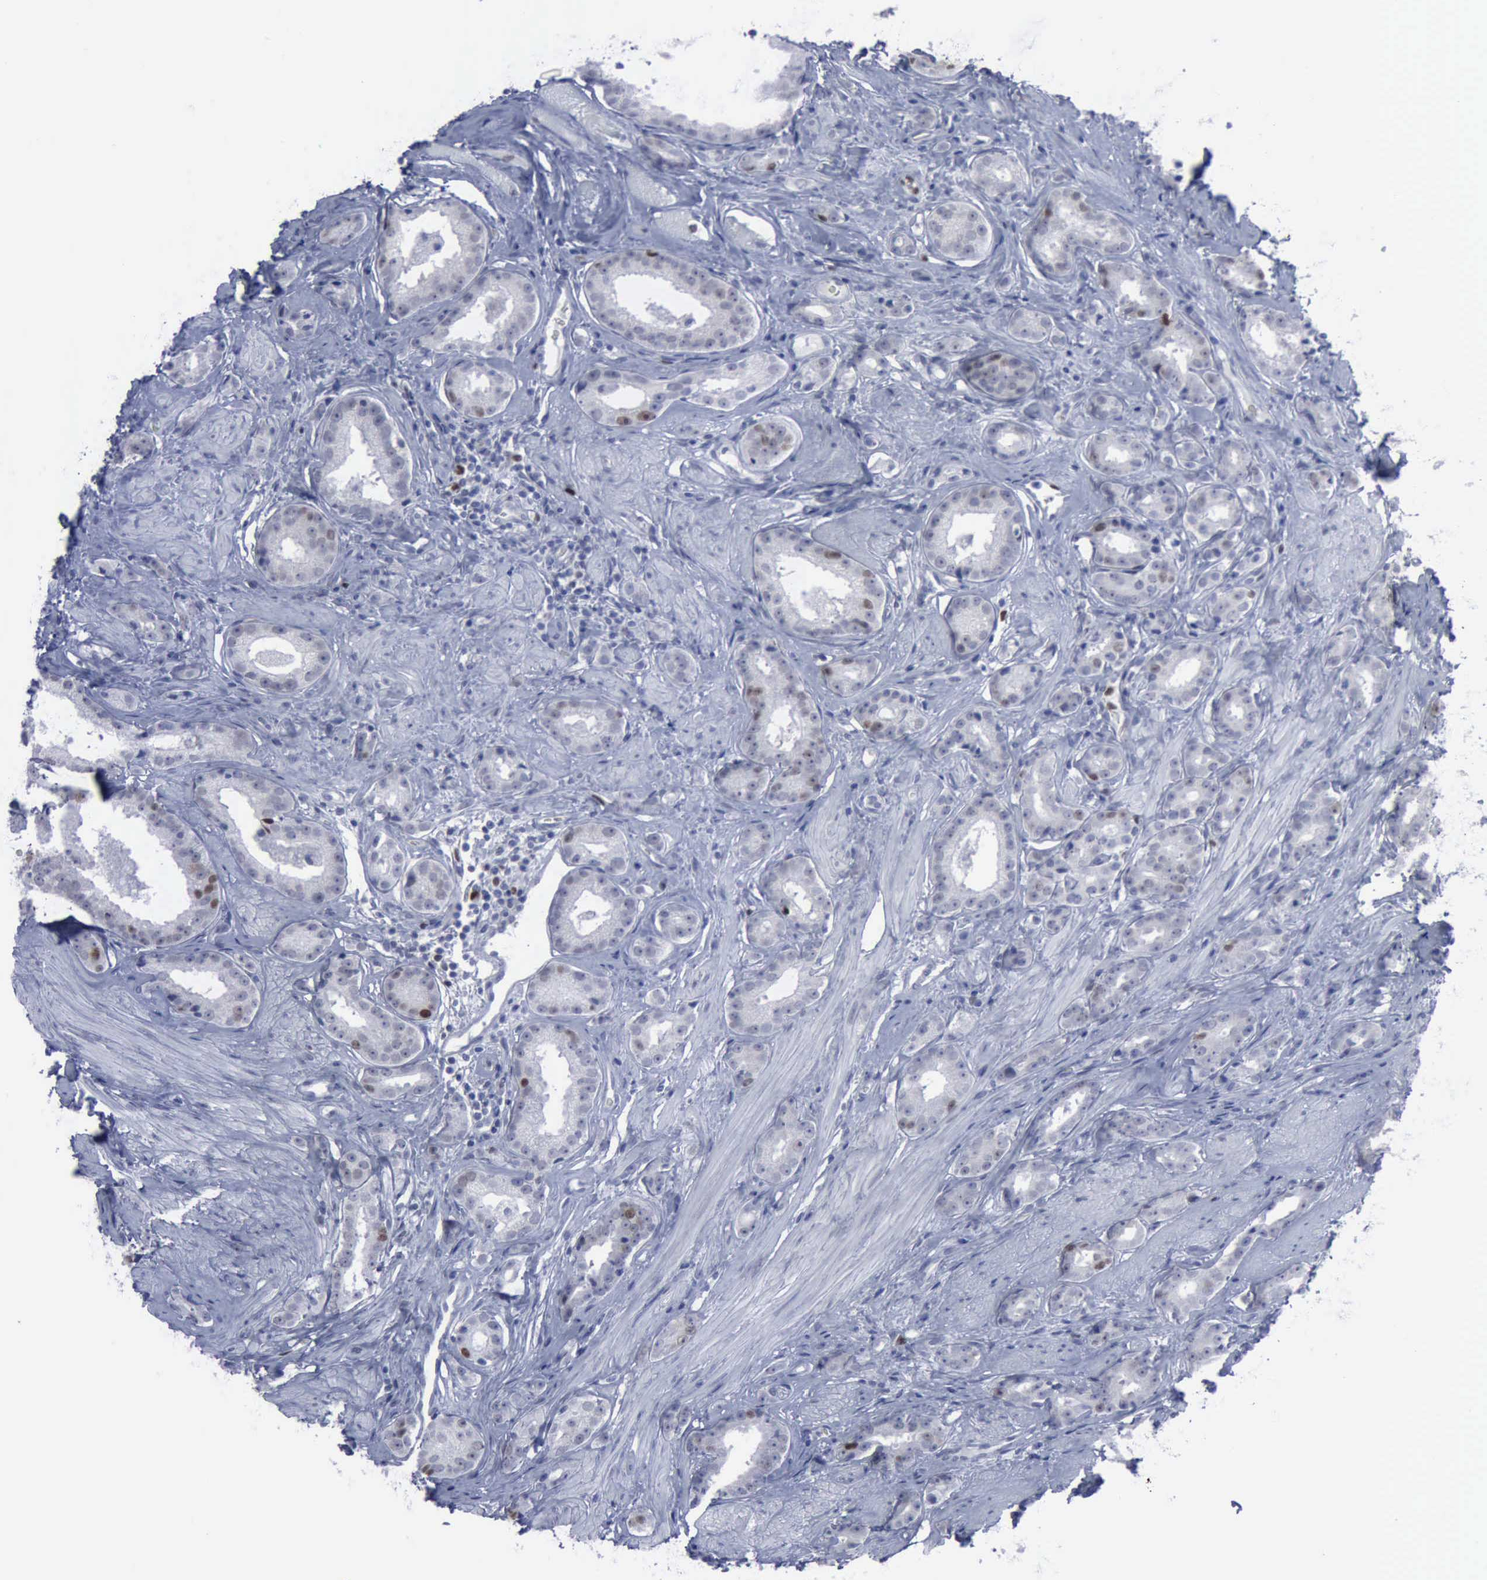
{"staining": {"intensity": "moderate", "quantity": "<25%", "location": "nuclear"}, "tissue": "prostate cancer", "cell_type": "Tumor cells", "image_type": "cancer", "snomed": [{"axis": "morphology", "description": "Adenocarcinoma, Medium grade"}, {"axis": "topography", "description": "Prostate"}], "caption": "Human prostate medium-grade adenocarcinoma stained with a brown dye displays moderate nuclear positive staining in about <25% of tumor cells.", "gene": "MCM5", "patient": {"sex": "male", "age": 53}}